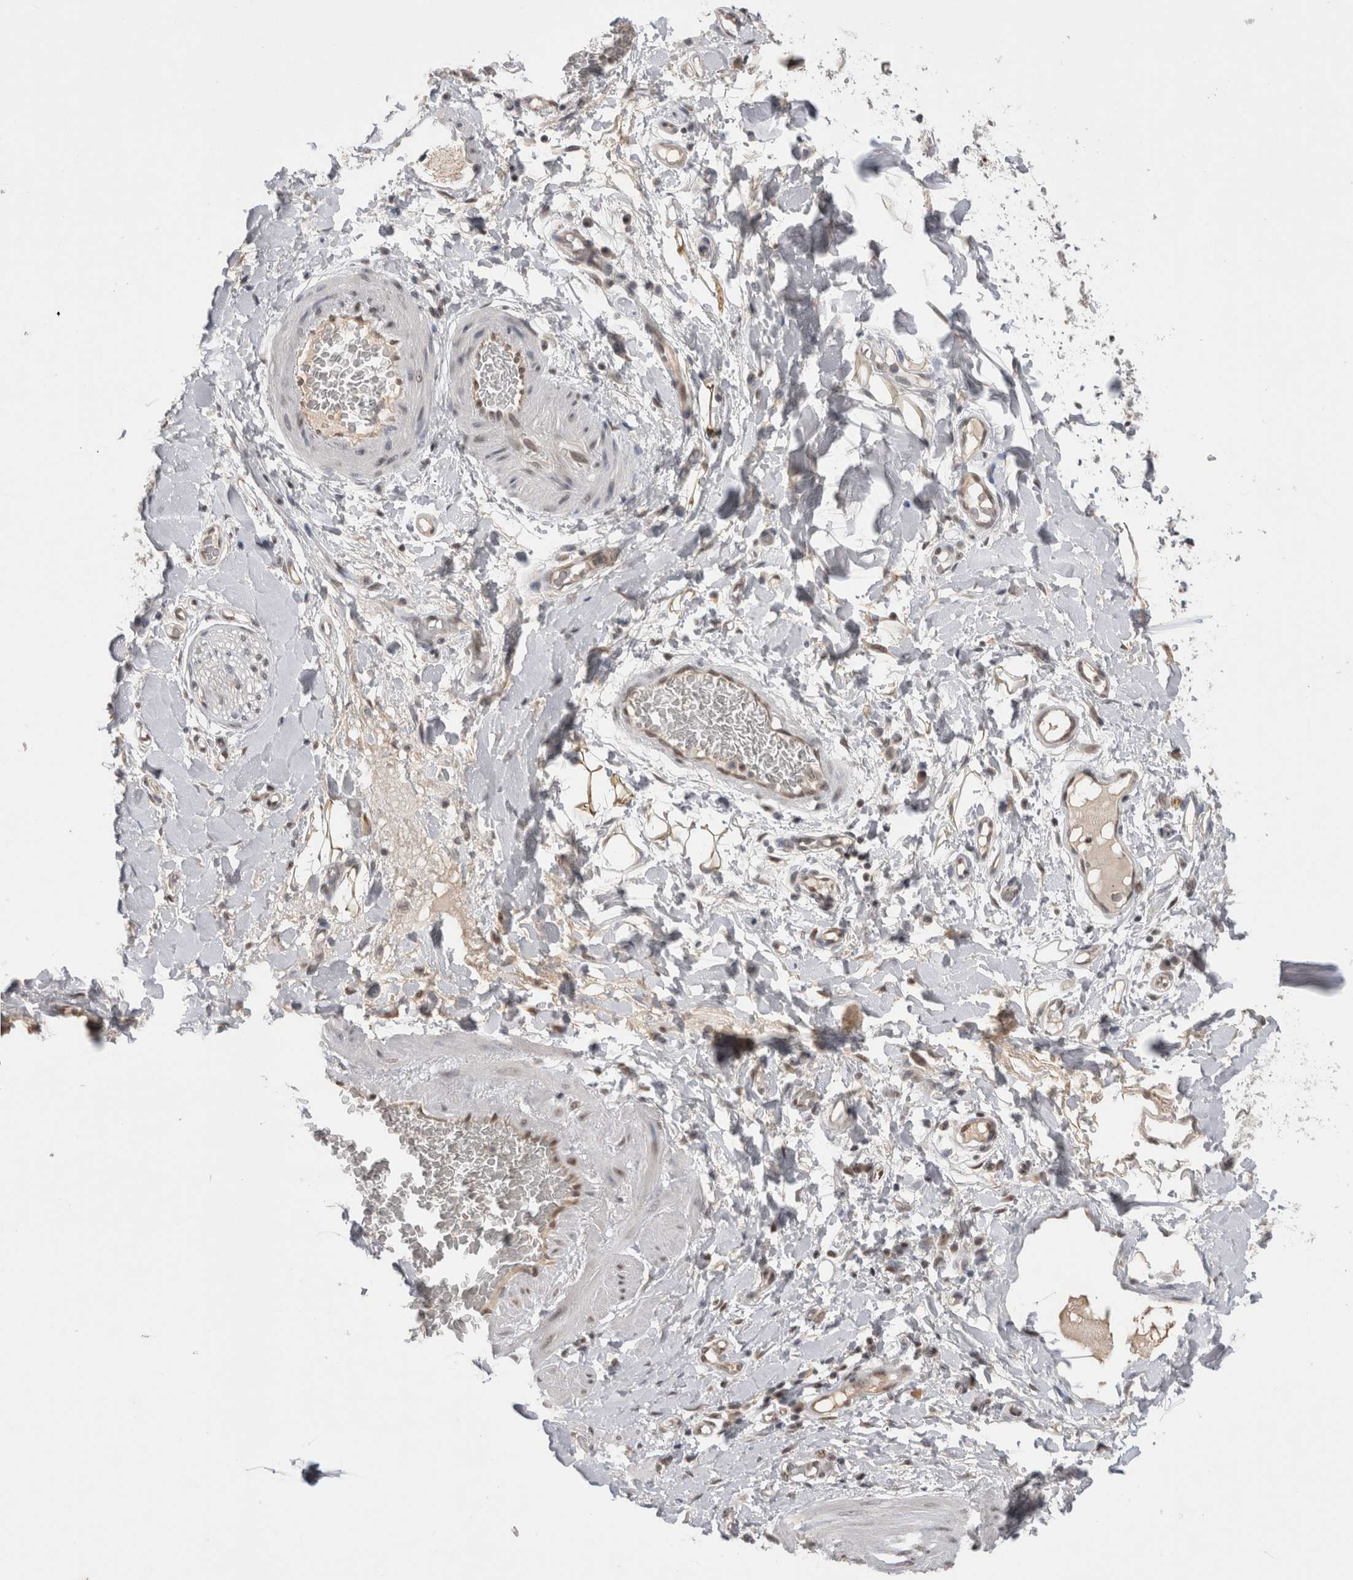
{"staining": {"intensity": "weak", "quantity": "<25%", "location": "cytoplasmic/membranous"}, "tissue": "adipose tissue", "cell_type": "Adipocytes", "image_type": "normal", "snomed": [{"axis": "morphology", "description": "Normal tissue, NOS"}, {"axis": "morphology", "description": "Adenocarcinoma, NOS"}, {"axis": "topography", "description": "Esophagus"}], "caption": "The photomicrograph exhibits no staining of adipocytes in normal adipose tissue.", "gene": "DAXX", "patient": {"sex": "male", "age": 62}}